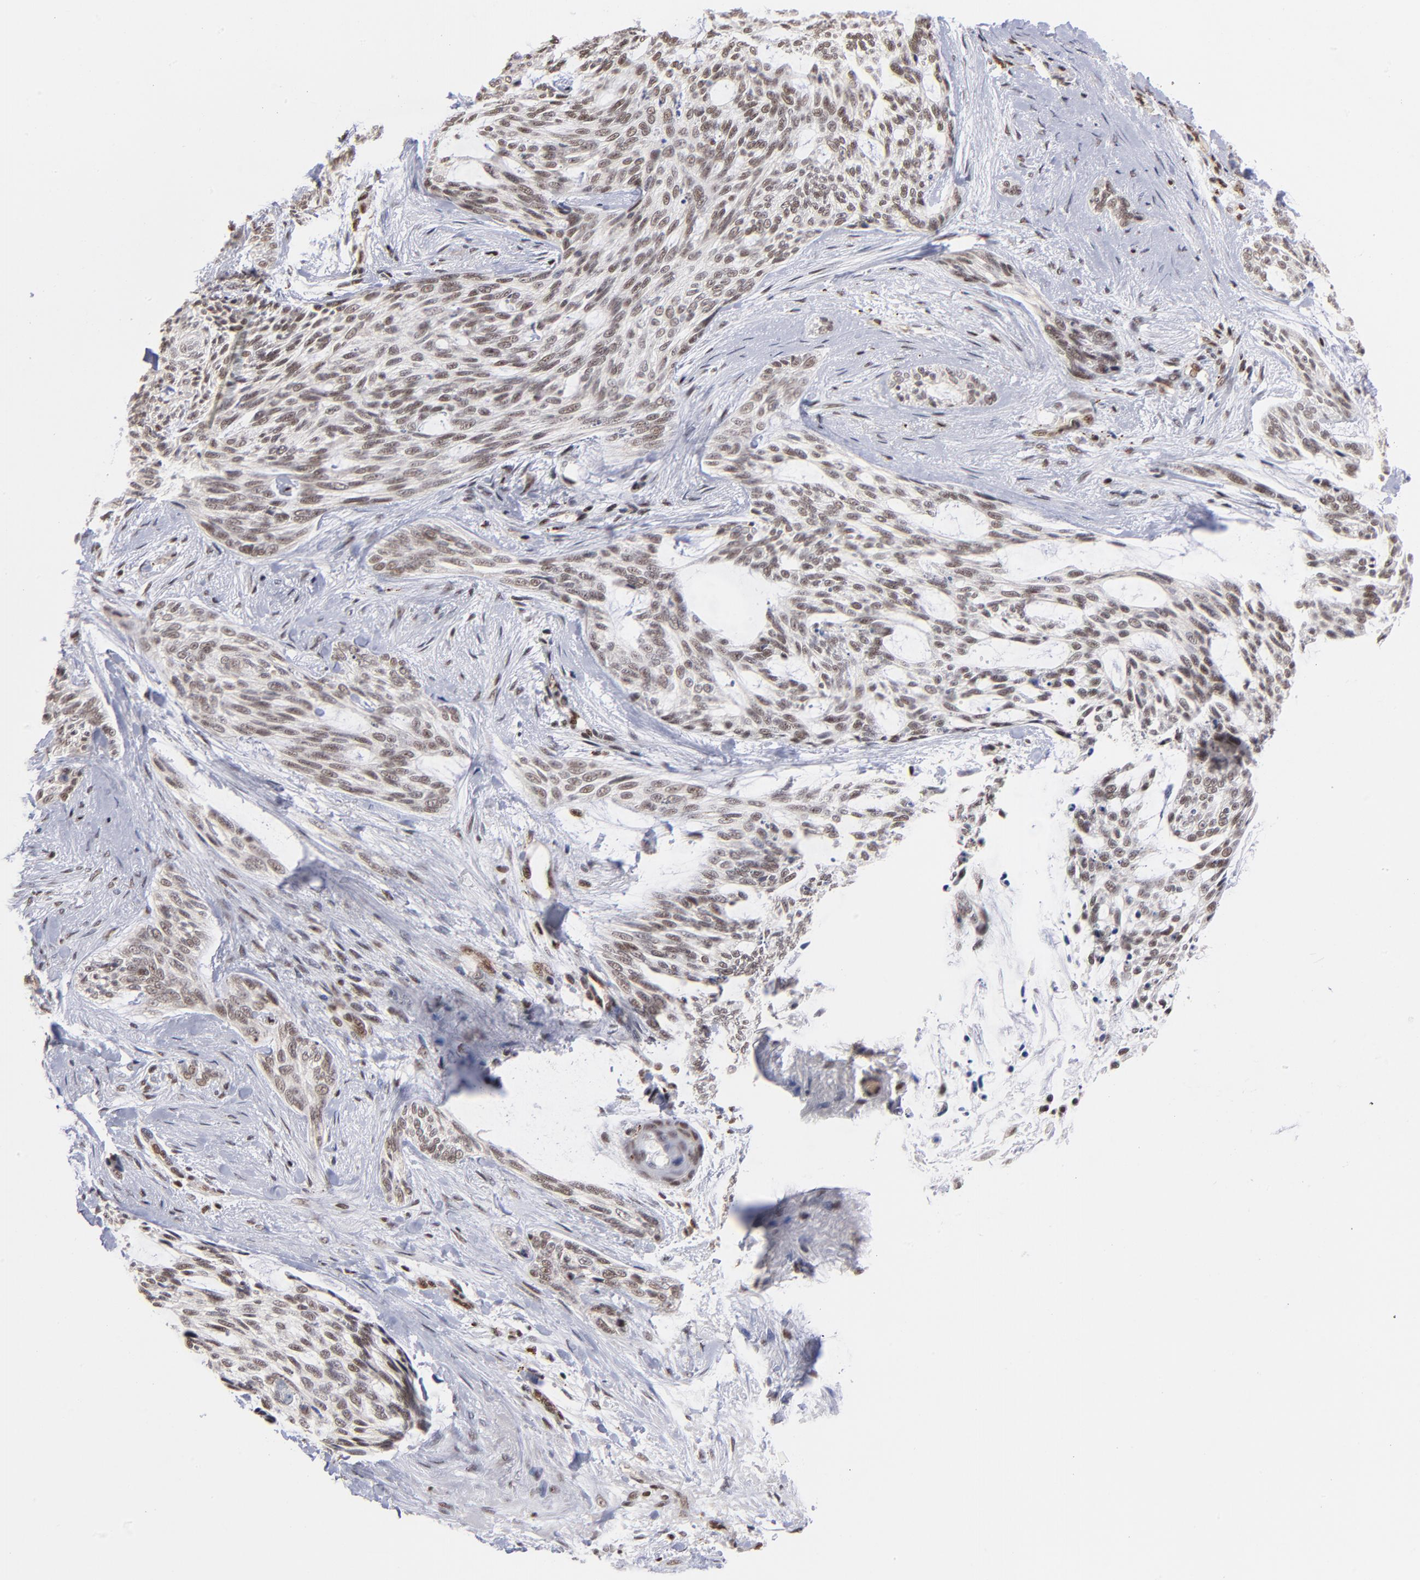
{"staining": {"intensity": "weak", "quantity": ">75%", "location": "nuclear"}, "tissue": "skin cancer", "cell_type": "Tumor cells", "image_type": "cancer", "snomed": [{"axis": "morphology", "description": "Normal tissue, NOS"}, {"axis": "morphology", "description": "Basal cell carcinoma"}, {"axis": "topography", "description": "Skin"}], "caption": "Protein positivity by immunohistochemistry reveals weak nuclear positivity in approximately >75% of tumor cells in skin basal cell carcinoma.", "gene": "GABPA", "patient": {"sex": "female", "age": 71}}